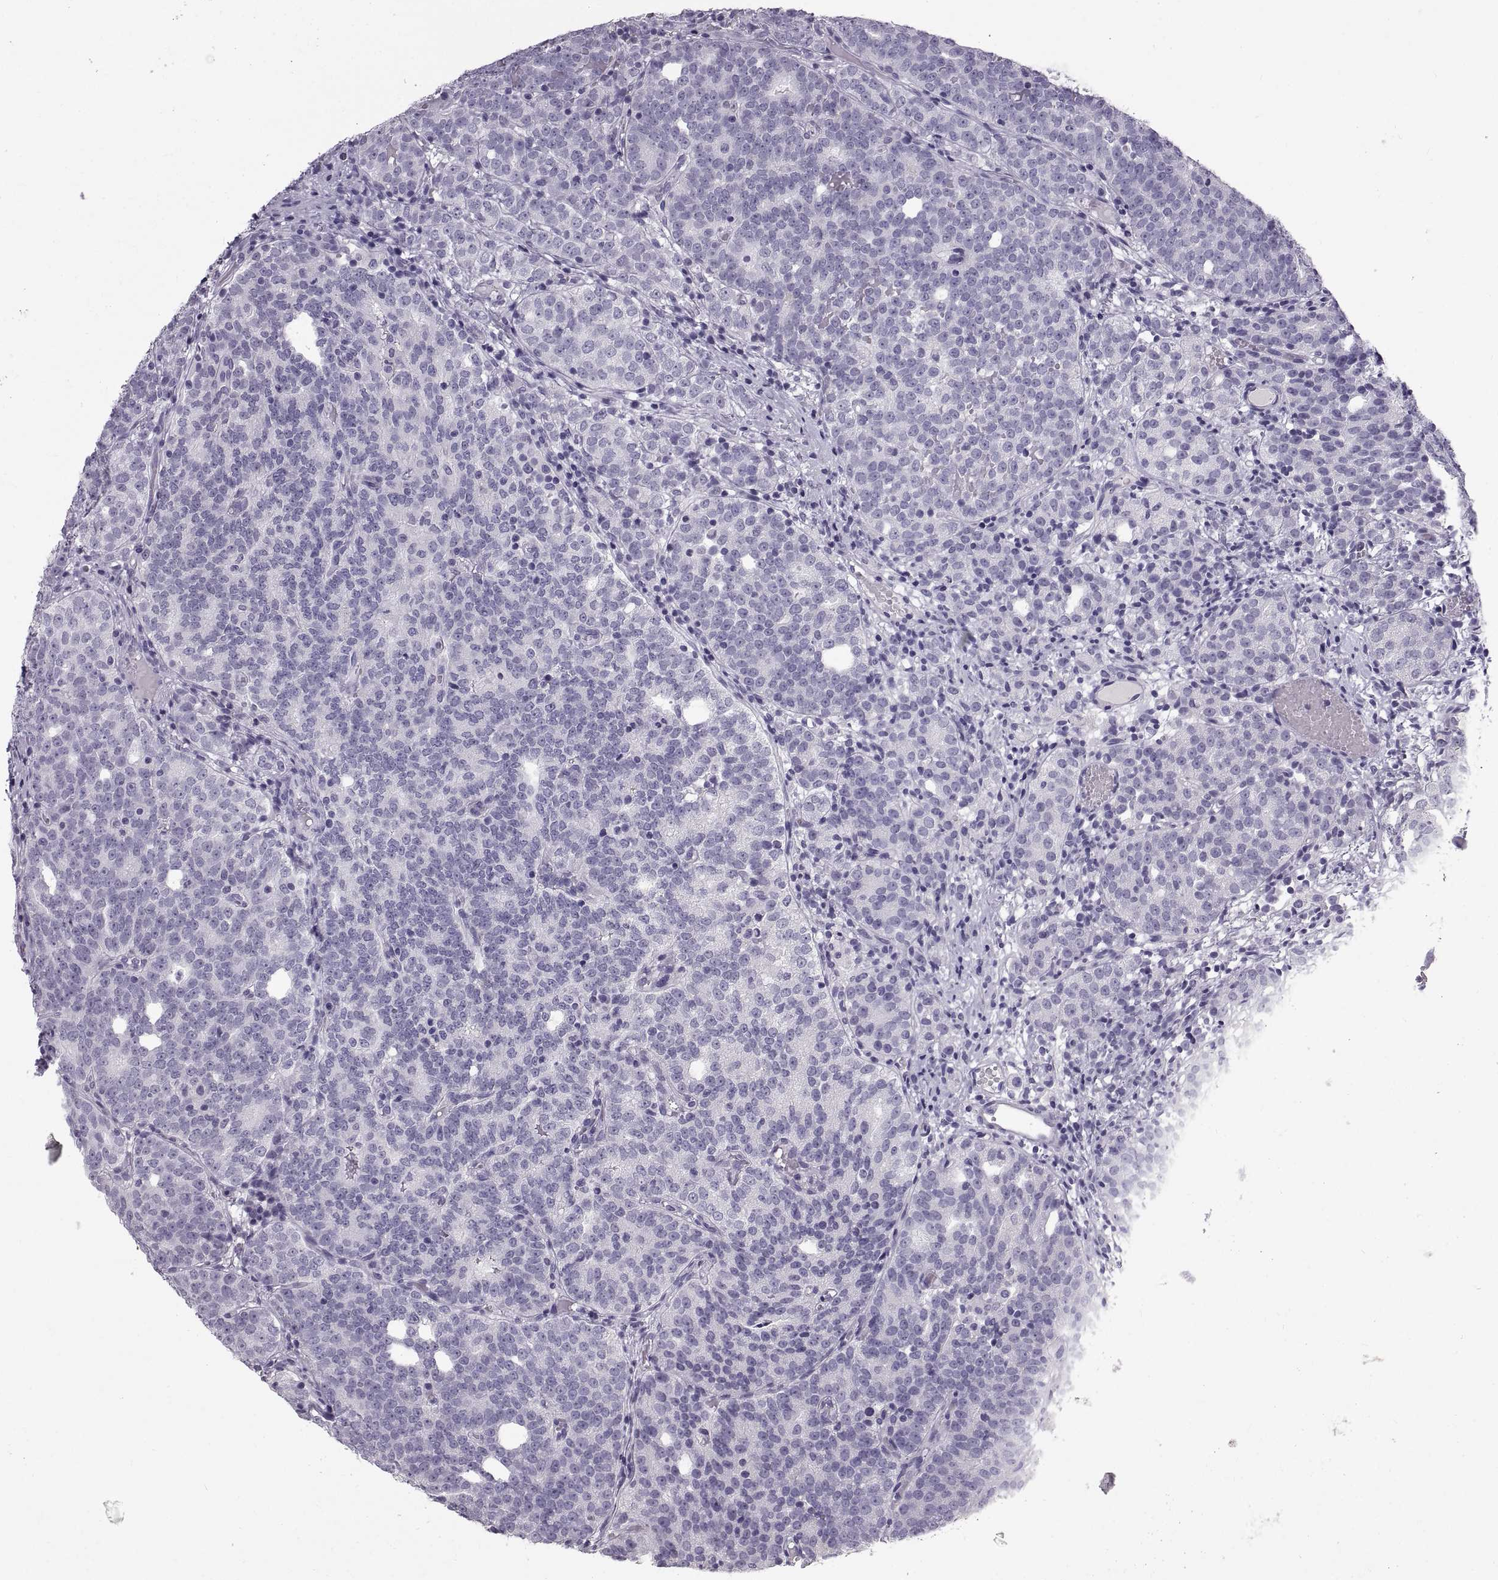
{"staining": {"intensity": "negative", "quantity": "none", "location": "none"}, "tissue": "prostate cancer", "cell_type": "Tumor cells", "image_type": "cancer", "snomed": [{"axis": "morphology", "description": "Adenocarcinoma, High grade"}, {"axis": "topography", "description": "Prostate"}], "caption": "DAB immunohistochemical staining of human prostate adenocarcinoma (high-grade) shows no significant expression in tumor cells.", "gene": "WFDC8", "patient": {"sex": "male", "age": 53}}